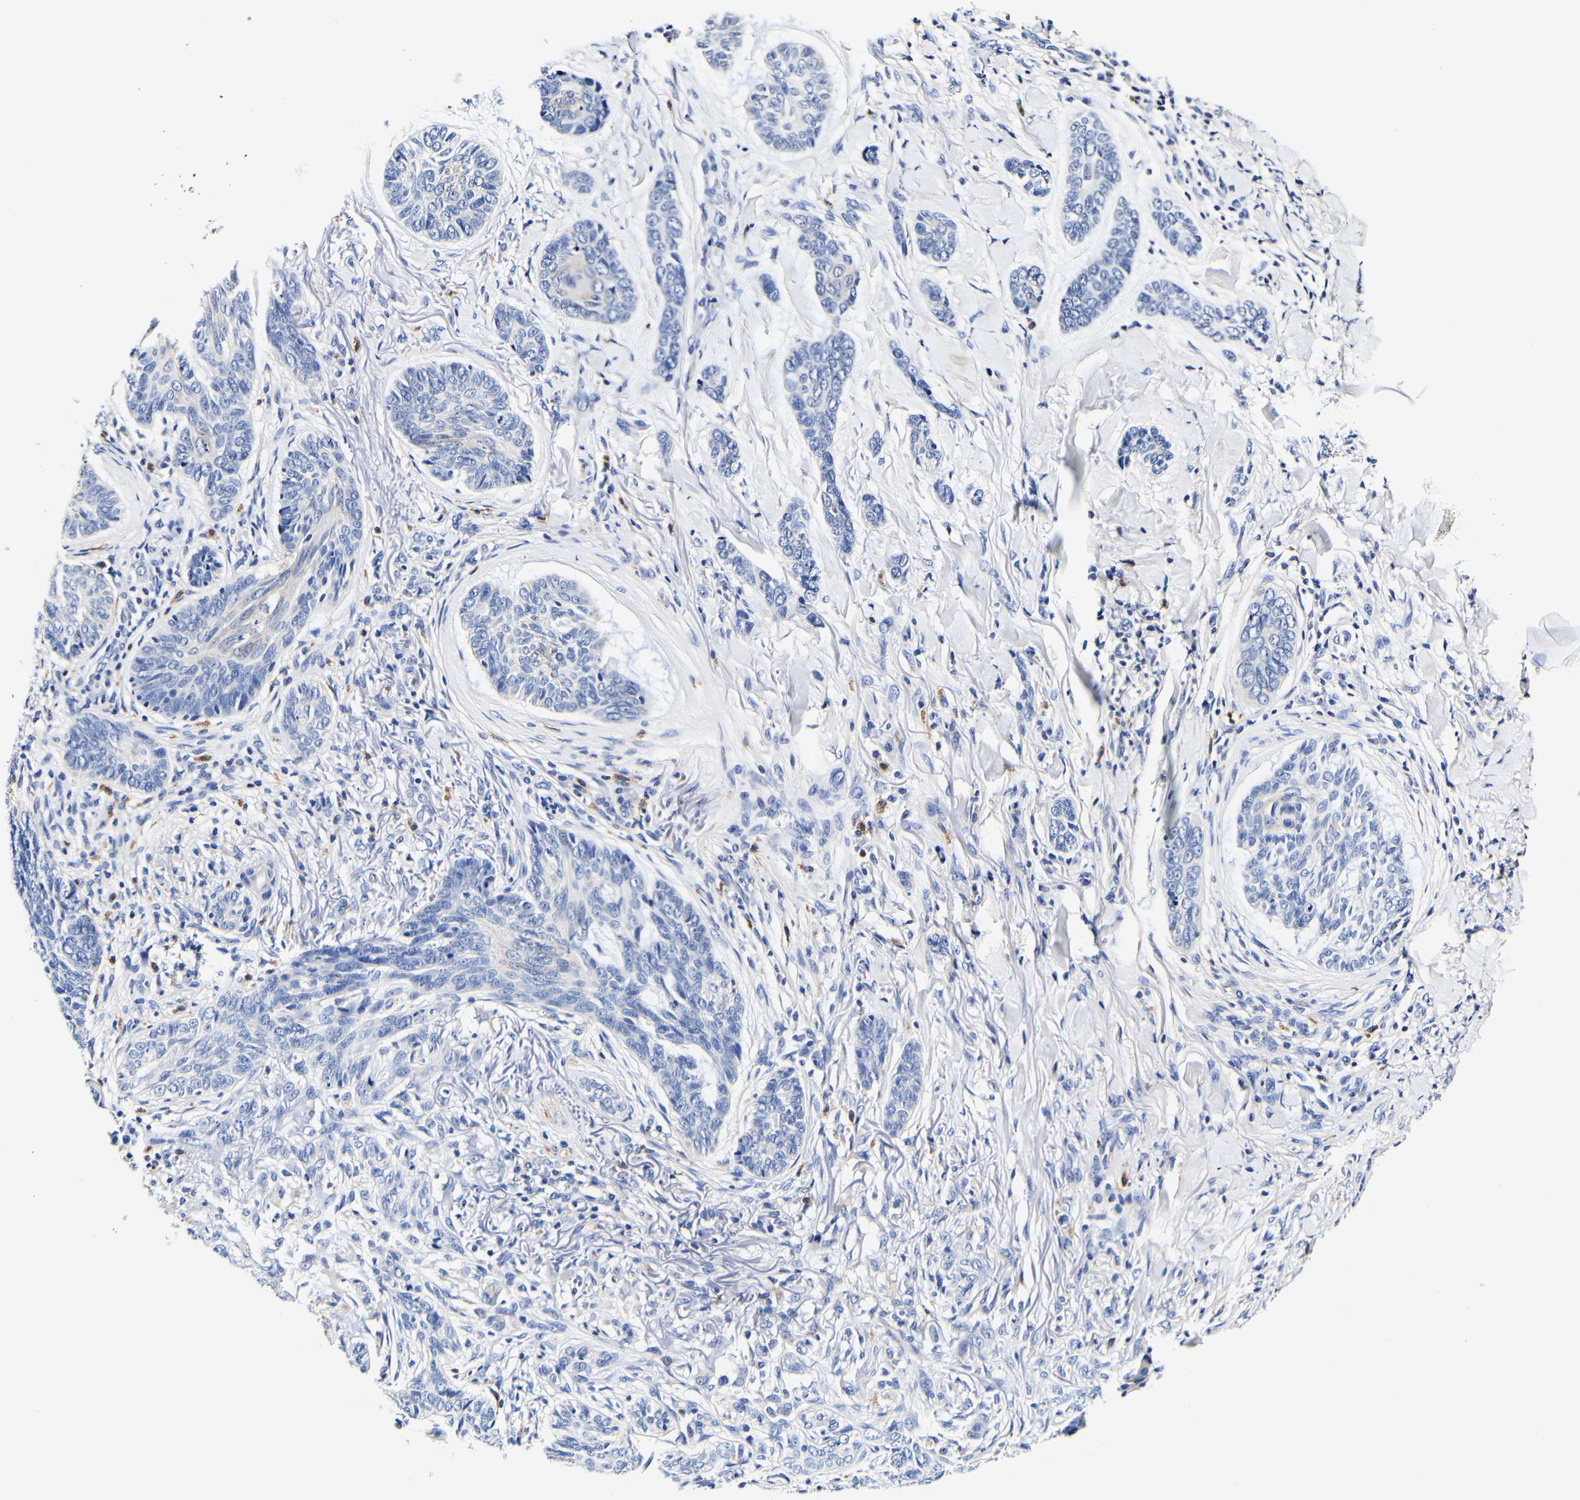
{"staining": {"intensity": "negative", "quantity": "none", "location": "none"}, "tissue": "skin cancer", "cell_type": "Tumor cells", "image_type": "cancer", "snomed": [{"axis": "morphology", "description": "Basal cell carcinoma"}, {"axis": "topography", "description": "Skin"}], "caption": "Tumor cells are negative for brown protein staining in skin cancer (basal cell carcinoma). The staining is performed using DAB (3,3'-diaminobenzidine) brown chromogen with nuclei counter-stained in using hematoxylin.", "gene": "CAMK4", "patient": {"sex": "male", "age": 43}}